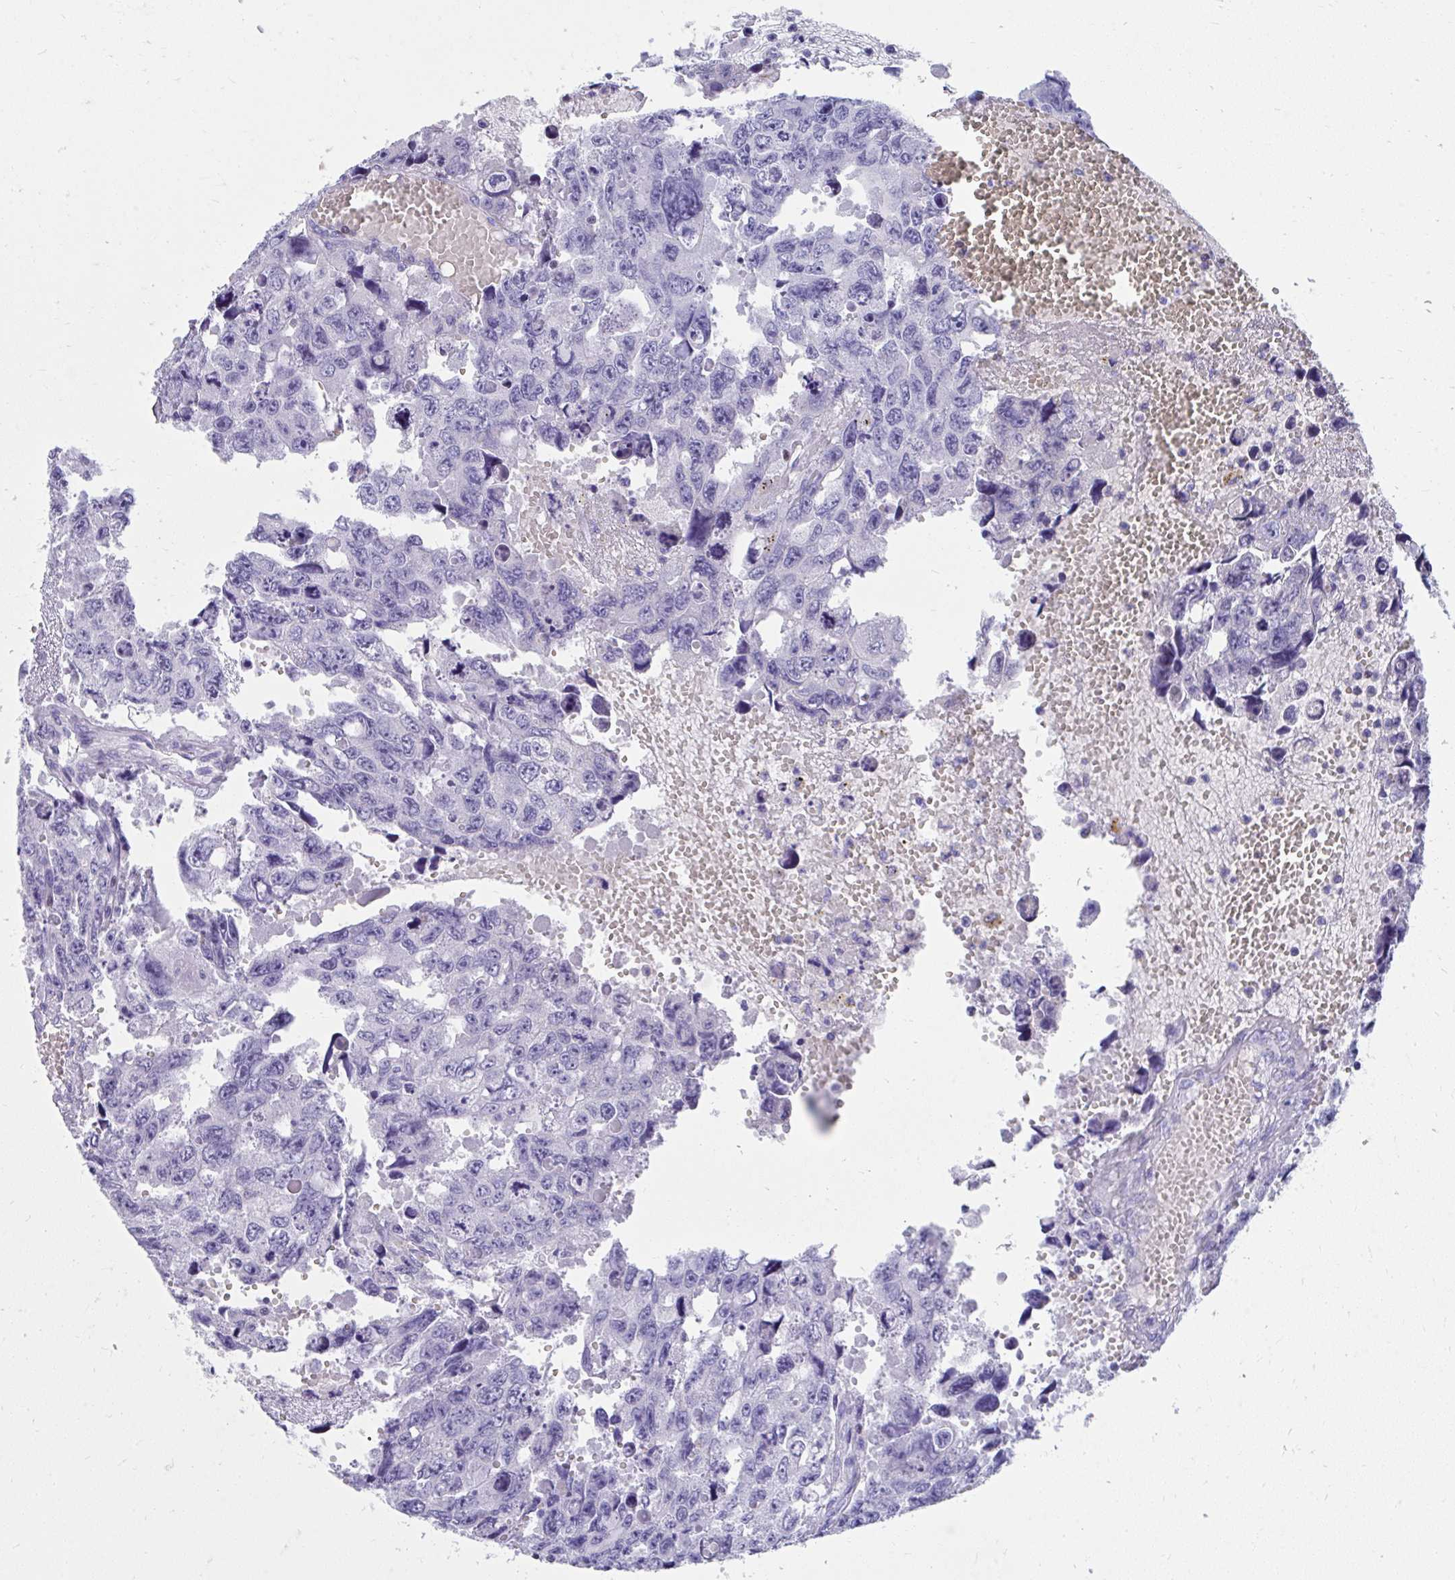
{"staining": {"intensity": "negative", "quantity": "none", "location": "none"}, "tissue": "testis cancer", "cell_type": "Tumor cells", "image_type": "cancer", "snomed": [{"axis": "morphology", "description": "Seminoma, NOS"}, {"axis": "topography", "description": "Testis"}], "caption": "Immunohistochemical staining of testis cancer demonstrates no significant staining in tumor cells.", "gene": "RUNX3", "patient": {"sex": "male", "age": 26}}